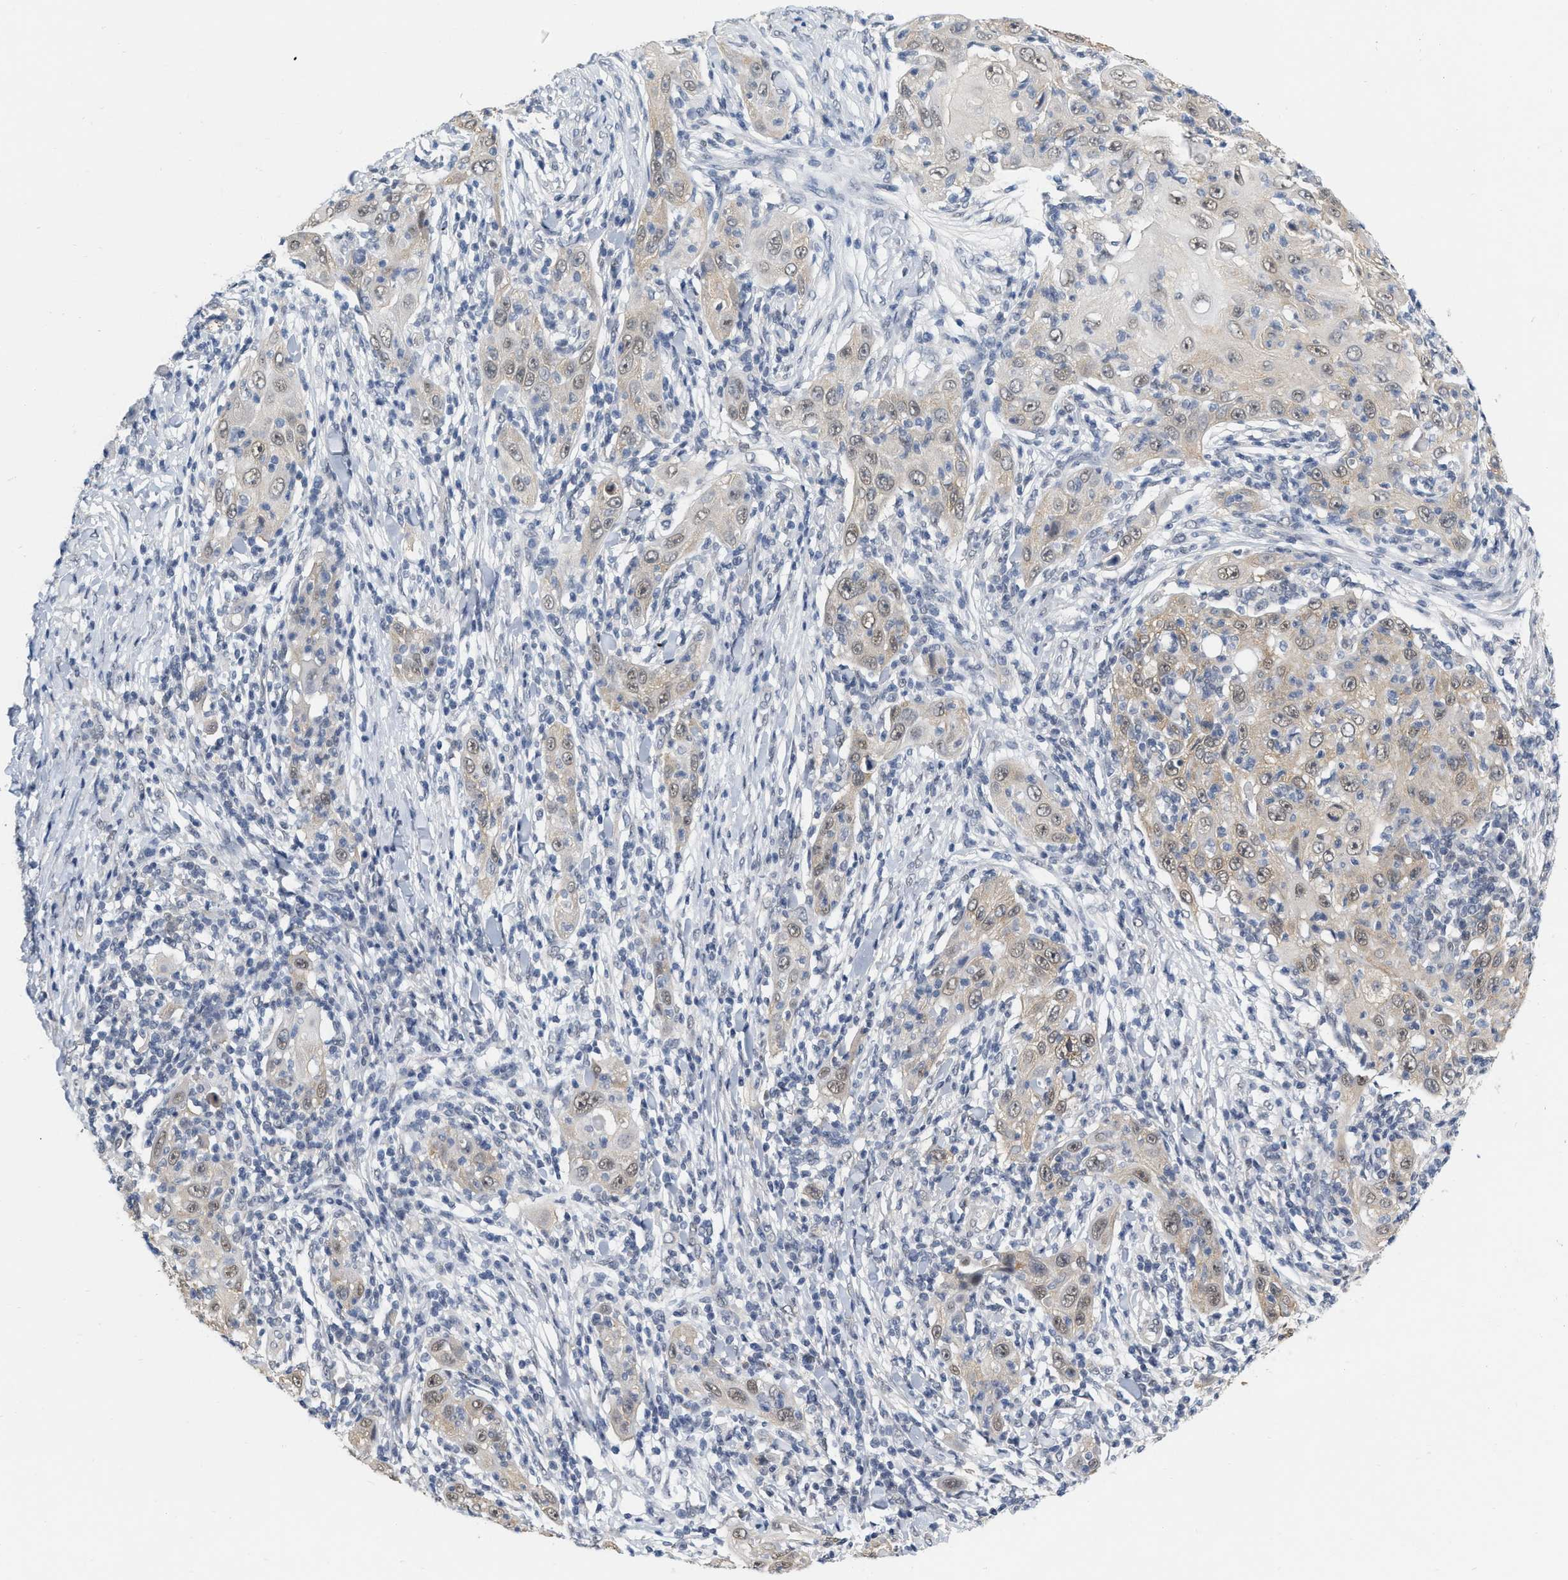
{"staining": {"intensity": "weak", "quantity": ">75%", "location": "cytoplasmic/membranous"}, "tissue": "skin cancer", "cell_type": "Tumor cells", "image_type": "cancer", "snomed": [{"axis": "morphology", "description": "Squamous cell carcinoma, NOS"}, {"axis": "topography", "description": "Skin"}], "caption": "The micrograph reveals staining of squamous cell carcinoma (skin), revealing weak cytoplasmic/membranous protein expression (brown color) within tumor cells.", "gene": "RUVBL1", "patient": {"sex": "female", "age": 88}}